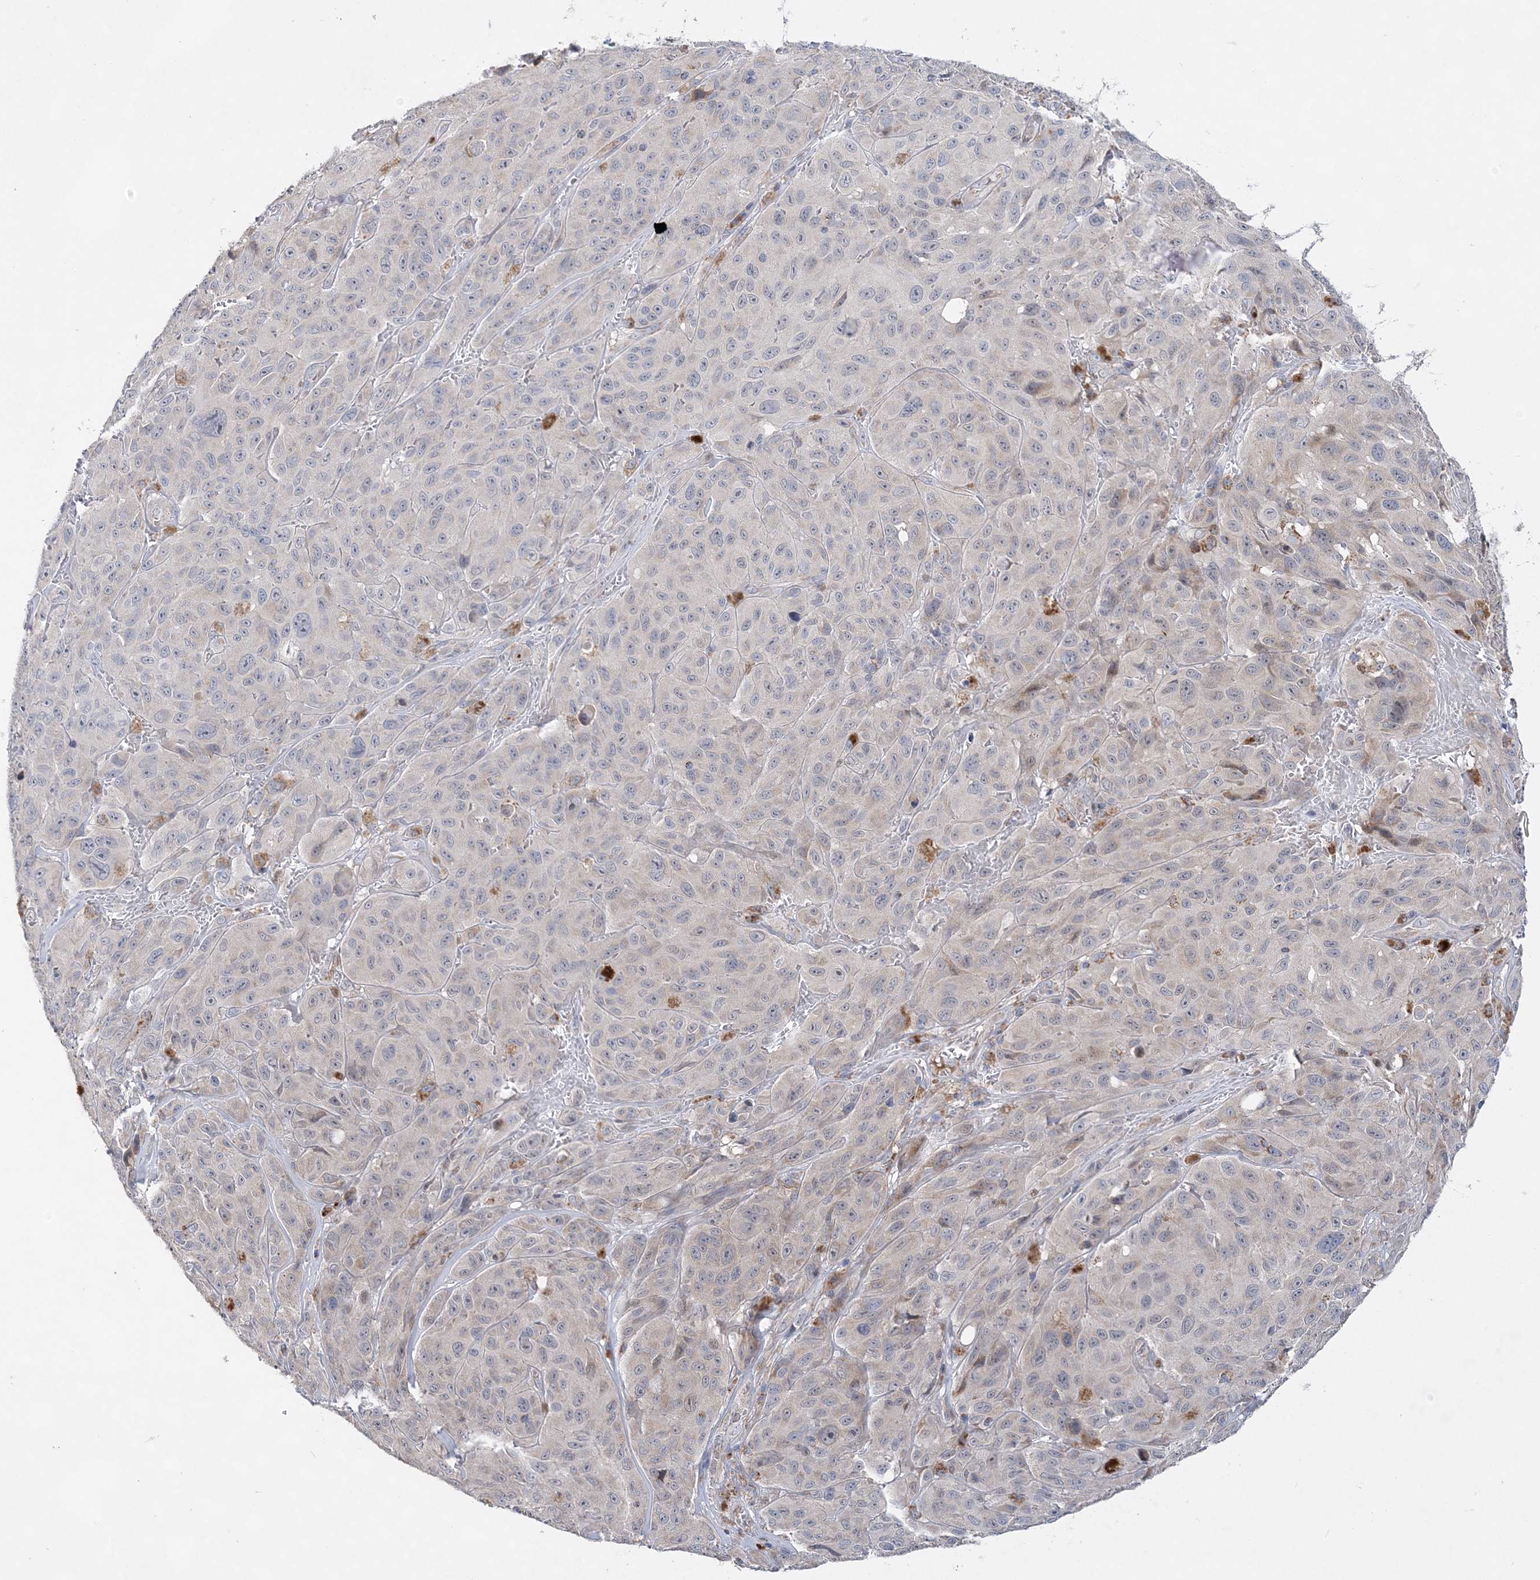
{"staining": {"intensity": "negative", "quantity": "none", "location": "none"}, "tissue": "melanoma", "cell_type": "Tumor cells", "image_type": "cancer", "snomed": [{"axis": "morphology", "description": "Malignant melanoma, NOS"}, {"axis": "topography", "description": "Skin"}], "caption": "The photomicrograph exhibits no staining of tumor cells in melanoma.", "gene": "TRAPPC13", "patient": {"sex": "male", "age": 66}}